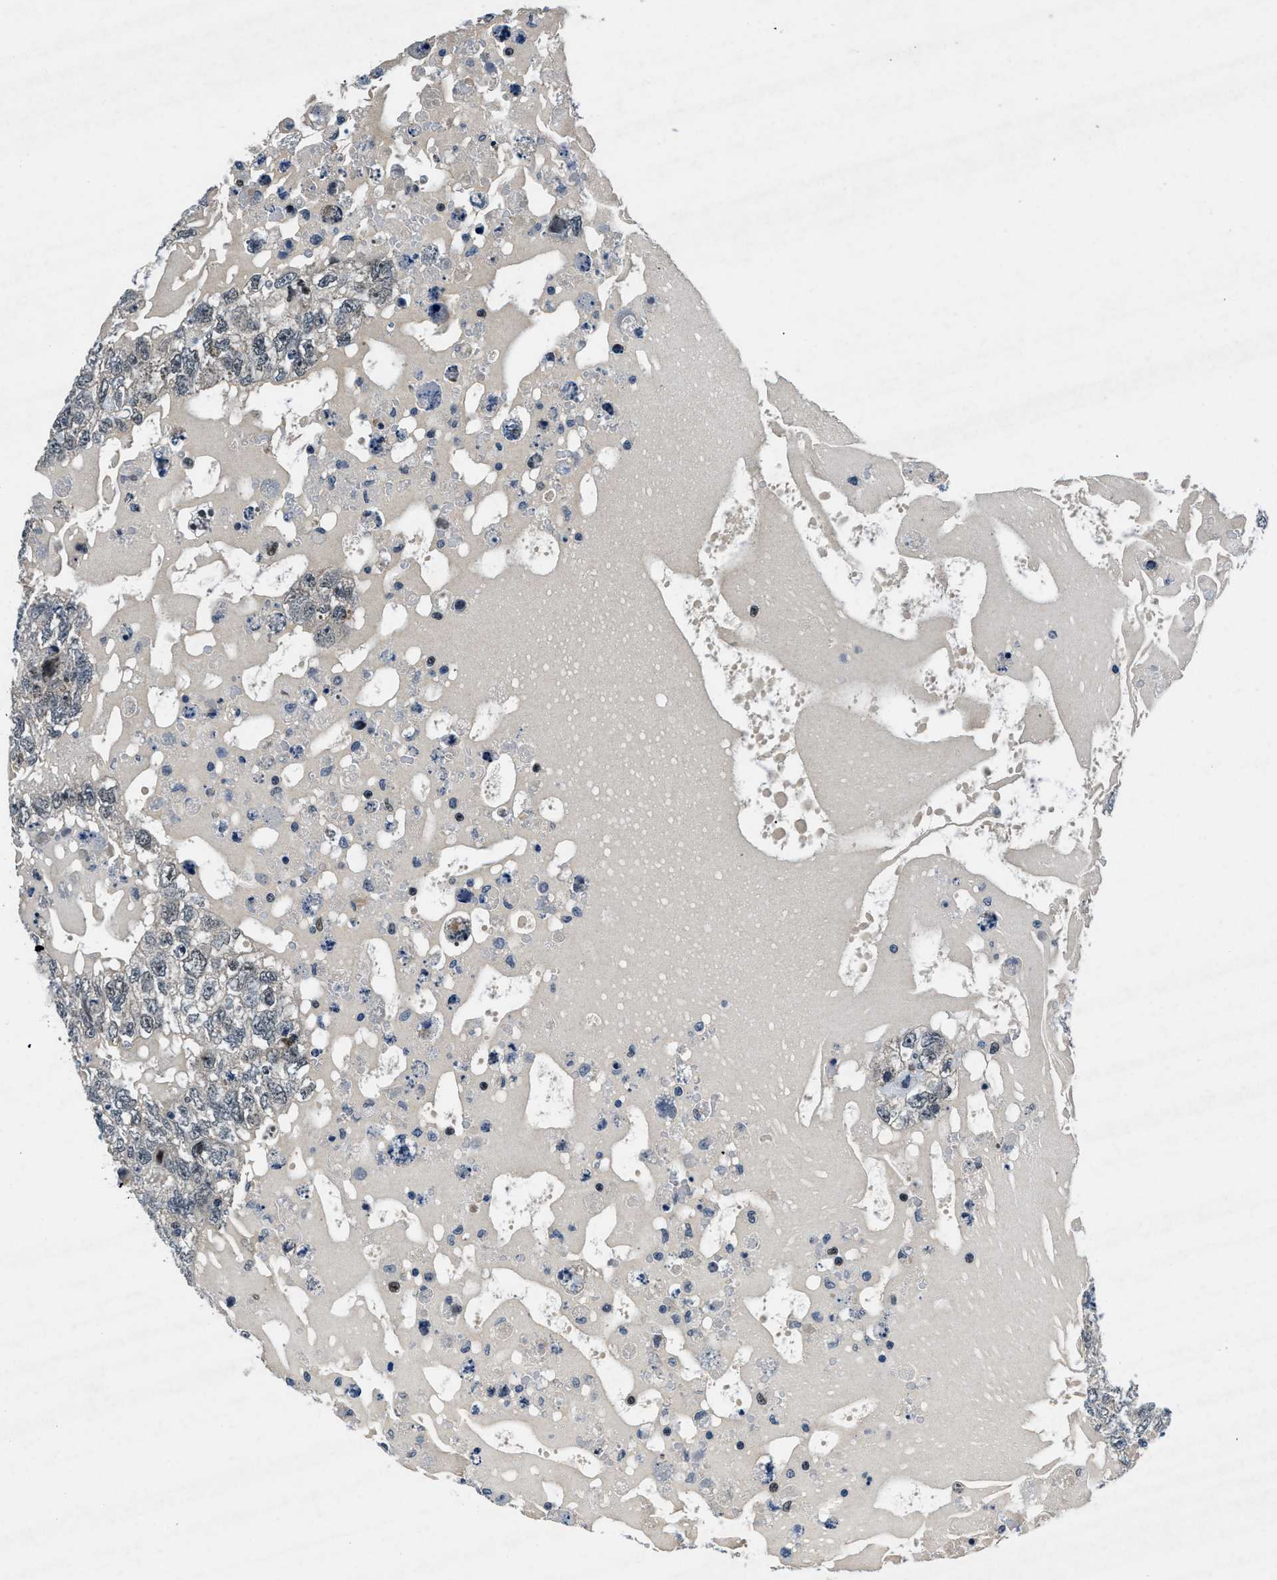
{"staining": {"intensity": "negative", "quantity": "none", "location": "none"}, "tissue": "testis cancer", "cell_type": "Tumor cells", "image_type": "cancer", "snomed": [{"axis": "morphology", "description": "Carcinoma, Embryonal, NOS"}, {"axis": "topography", "description": "Testis"}], "caption": "Tumor cells are negative for protein expression in human testis cancer (embryonal carcinoma). (Stains: DAB immunohistochemistry (IHC) with hematoxylin counter stain, Microscopy: brightfield microscopy at high magnification).", "gene": "PHLDA1", "patient": {"sex": "male", "age": 36}}